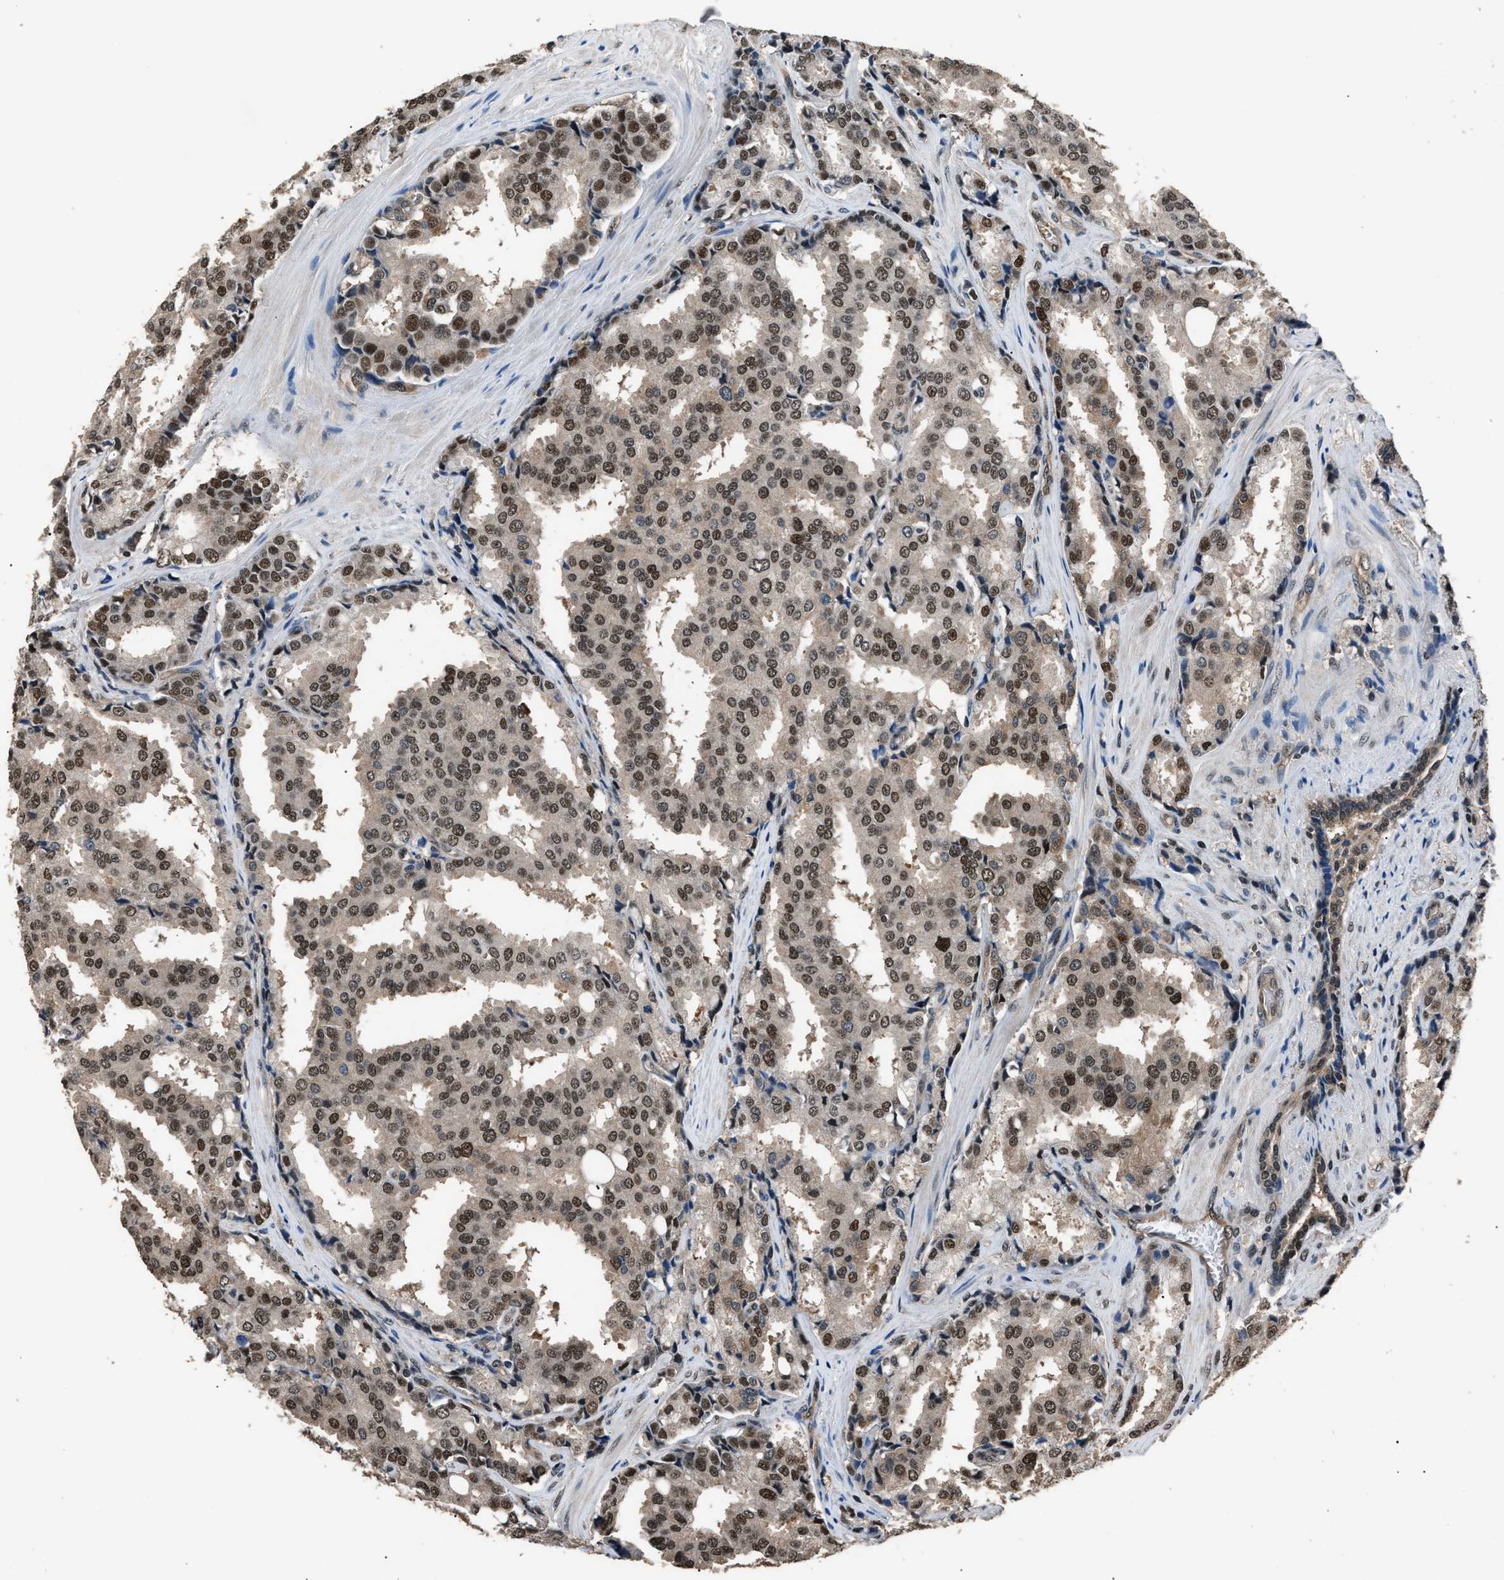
{"staining": {"intensity": "moderate", "quantity": "25%-75%", "location": "nuclear"}, "tissue": "prostate cancer", "cell_type": "Tumor cells", "image_type": "cancer", "snomed": [{"axis": "morphology", "description": "Adenocarcinoma, High grade"}, {"axis": "topography", "description": "Prostate"}], "caption": "Prostate cancer (adenocarcinoma (high-grade)) stained with a protein marker exhibits moderate staining in tumor cells.", "gene": "DFFA", "patient": {"sex": "male", "age": 50}}